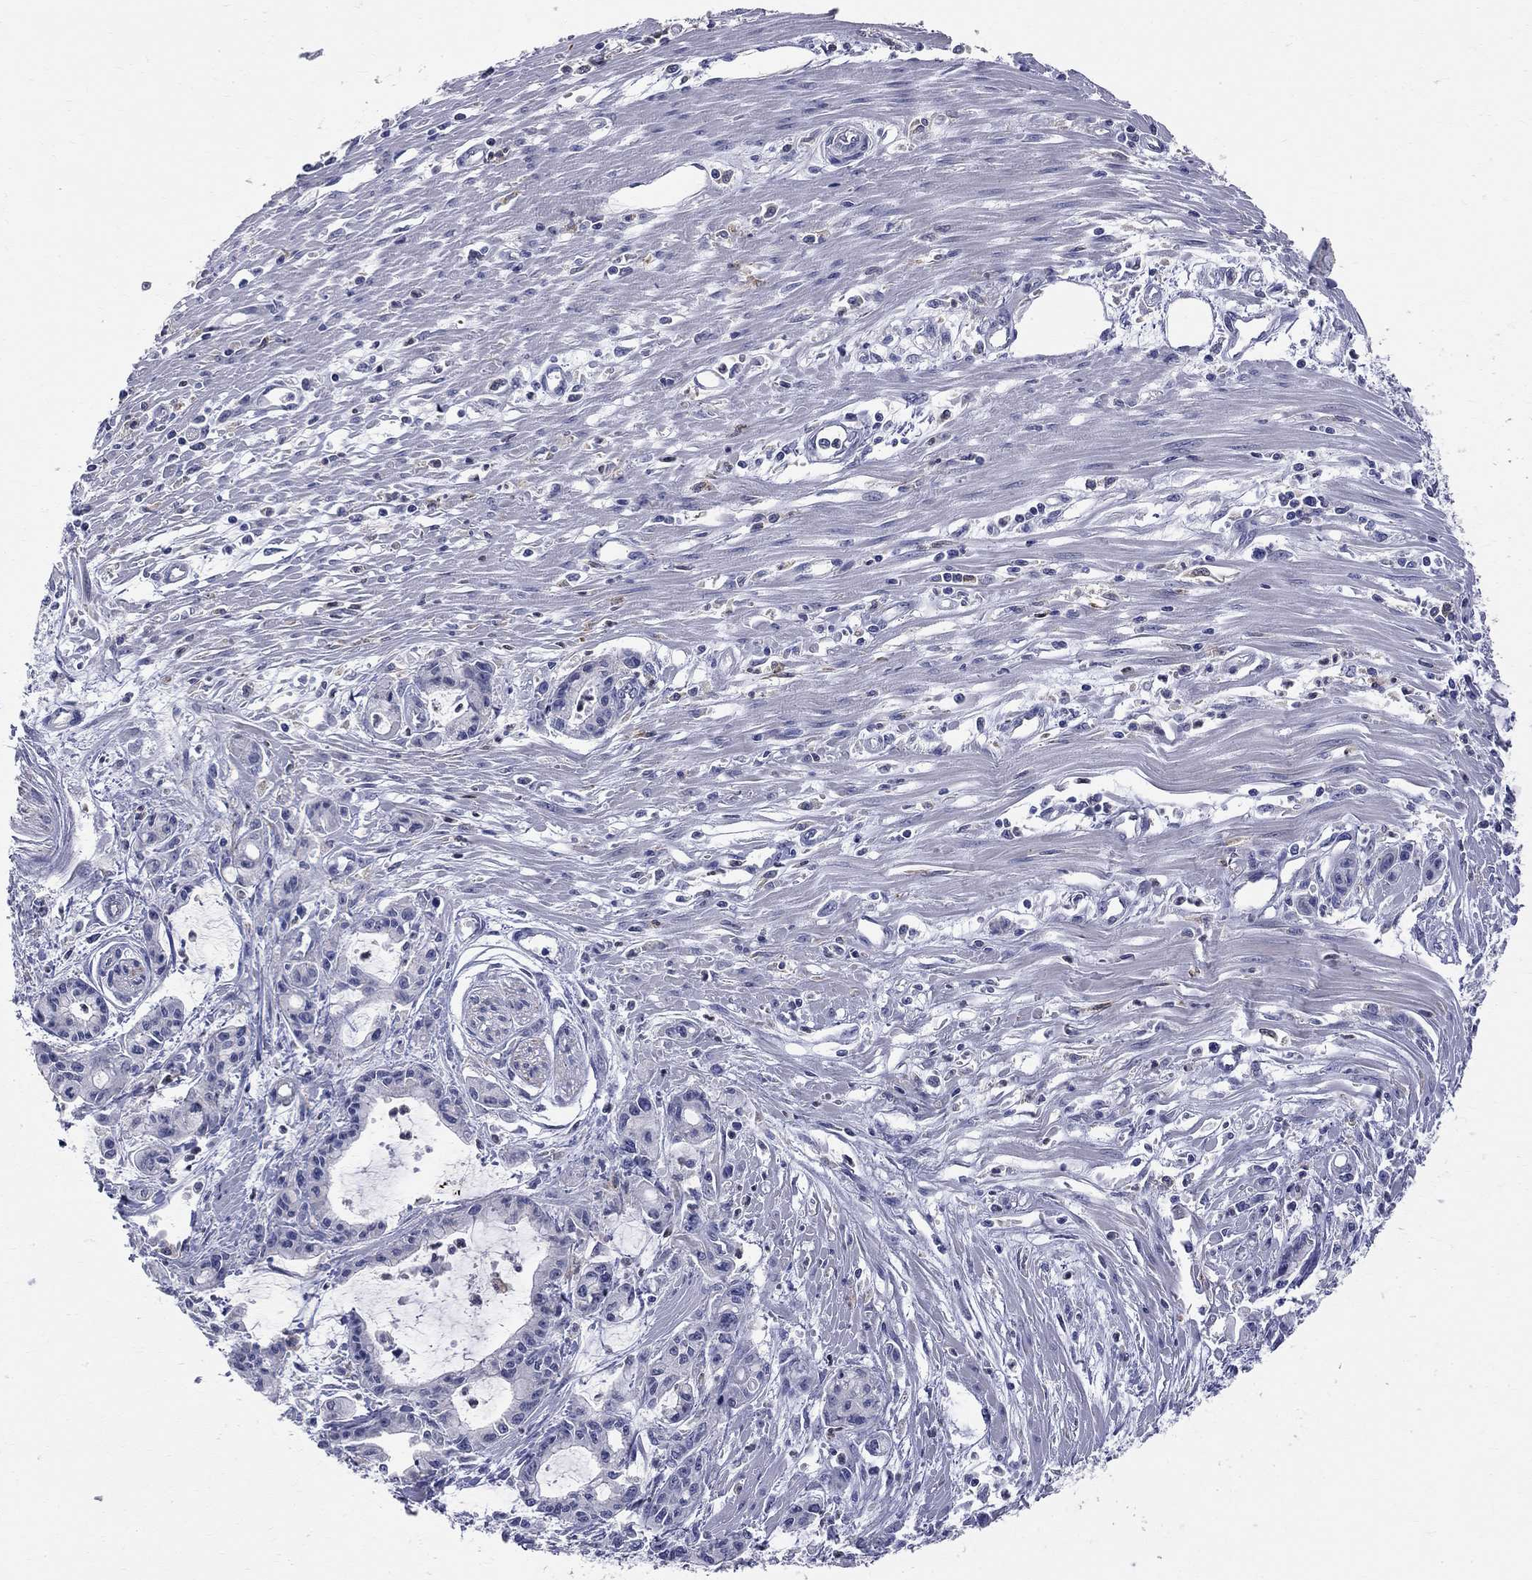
{"staining": {"intensity": "negative", "quantity": "none", "location": "none"}, "tissue": "pancreatic cancer", "cell_type": "Tumor cells", "image_type": "cancer", "snomed": [{"axis": "morphology", "description": "Adenocarcinoma, NOS"}, {"axis": "topography", "description": "Pancreas"}], "caption": "Tumor cells show no significant staining in pancreatic adenocarcinoma.", "gene": "ACSL1", "patient": {"sex": "male", "age": 48}}